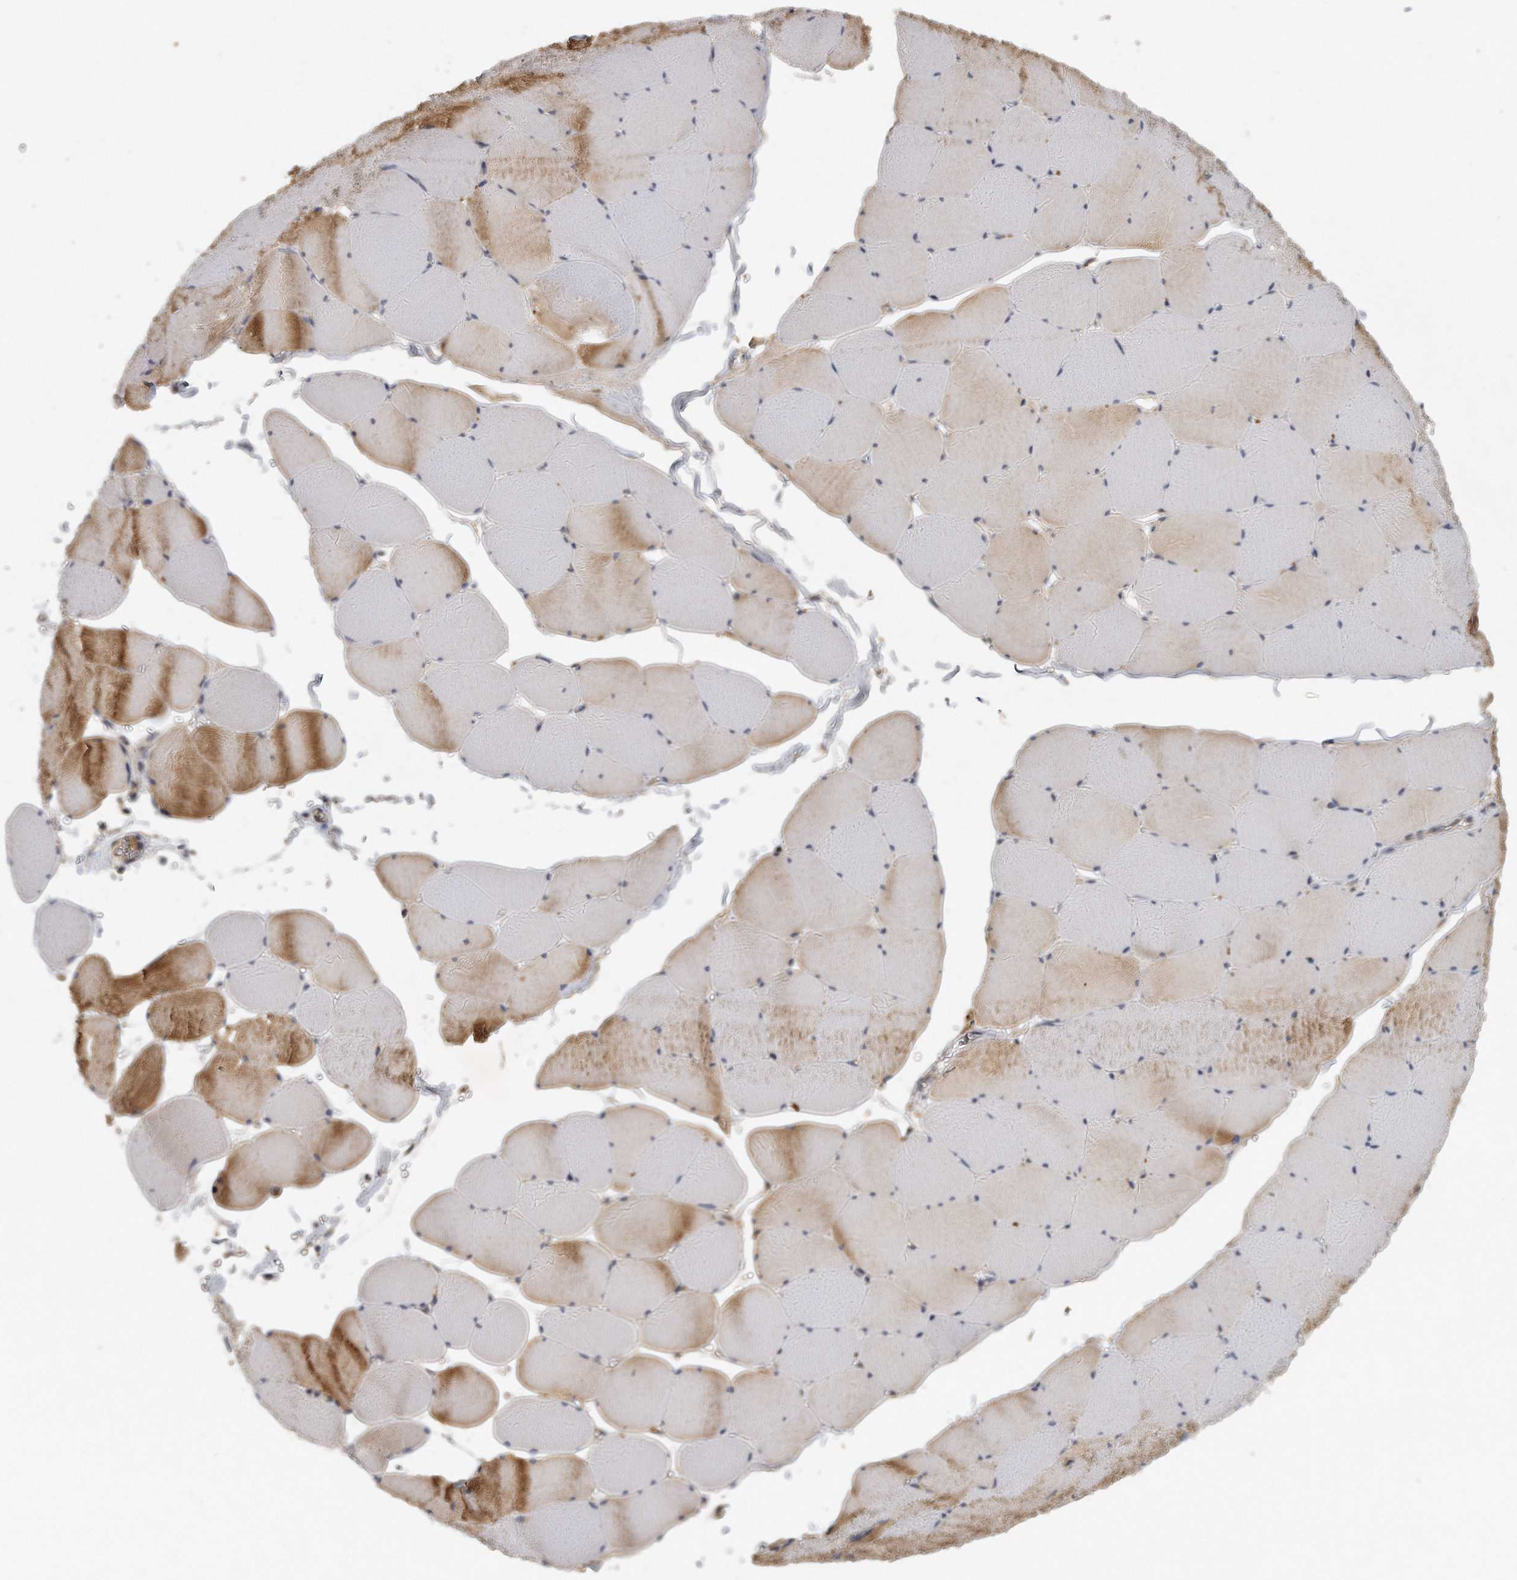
{"staining": {"intensity": "moderate", "quantity": "<25%", "location": "cytoplasmic/membranous"}, "tissue": "skeletal muscle", "cell_type": "Myocytes", "image_type": "normal", "snomed": [{"axis": "morphology", "description": "Normal tissue, NOS"}, {"axis": "topography", "description": "Skeletal muscle"}, {"axis": "topography", "description": "Head-Neck"}], "caption": "Protein staining of unremarkable skeletal muscle displays moderate cytoplasmic/membranous staining in about <25% of myocytes.", "gene": "TRAPPC14", "patient": {"sex": "male", "age": 66}}